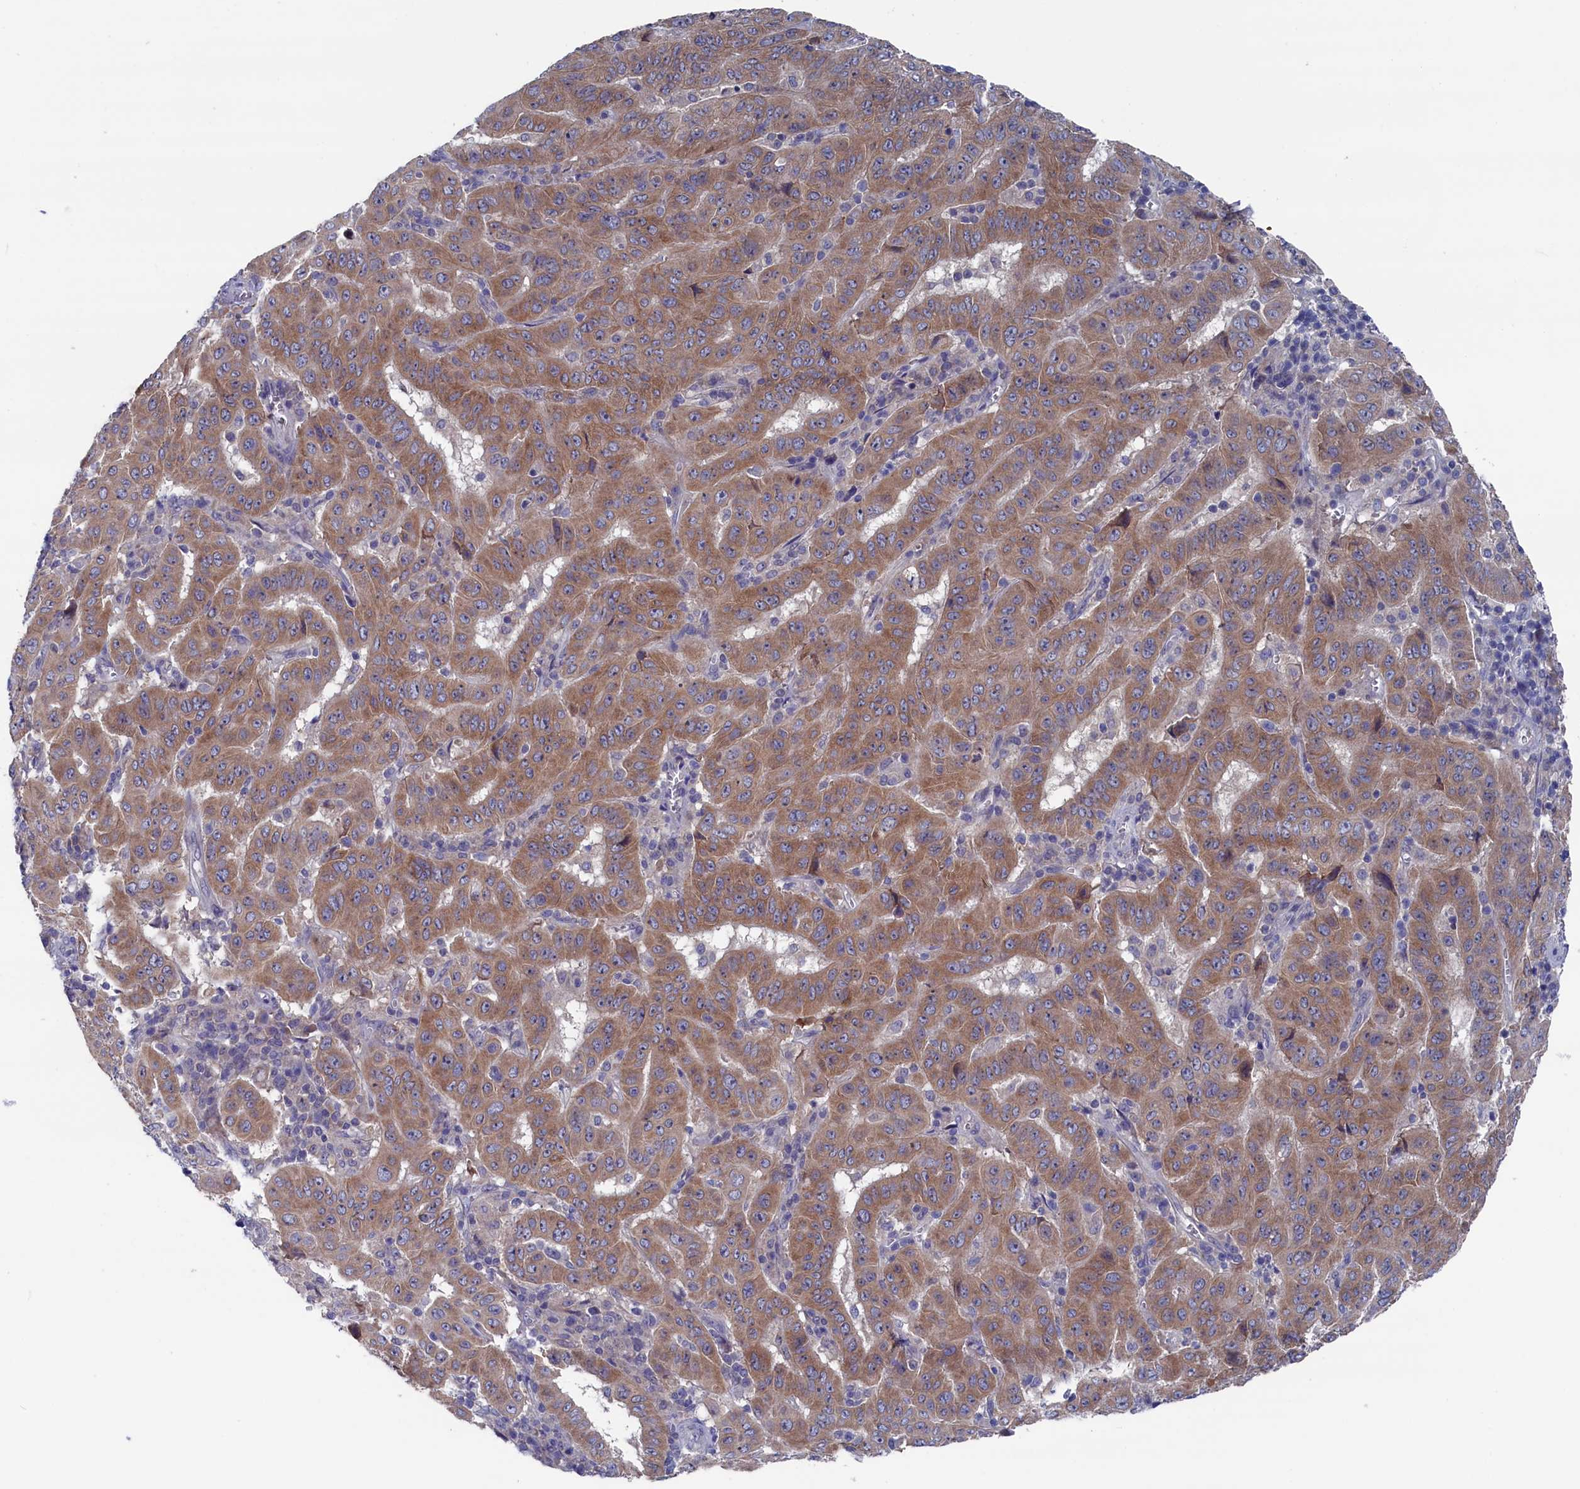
{"staining": {"intensity": "moderate", "quantity": ">75%", "location": "cytoplasmic/membranous"}, "tissue": "pancreatic cancer", "cell_type": "Tumor cells", "image_type": "cancer", "snomed": [{"axis": "morphology", "description": "Adenocarcinoma, NOS"}, {"axis": "topography", "description": "Pancreas"}], "caption": "A brown stain highlights moderate cytoplasmic/membranous positivity of a protein in human adenocarcinoma (pancreatic) tumor cells.", "gene": "SPATA13", "patient": {"sex": "male", "age": 63}}